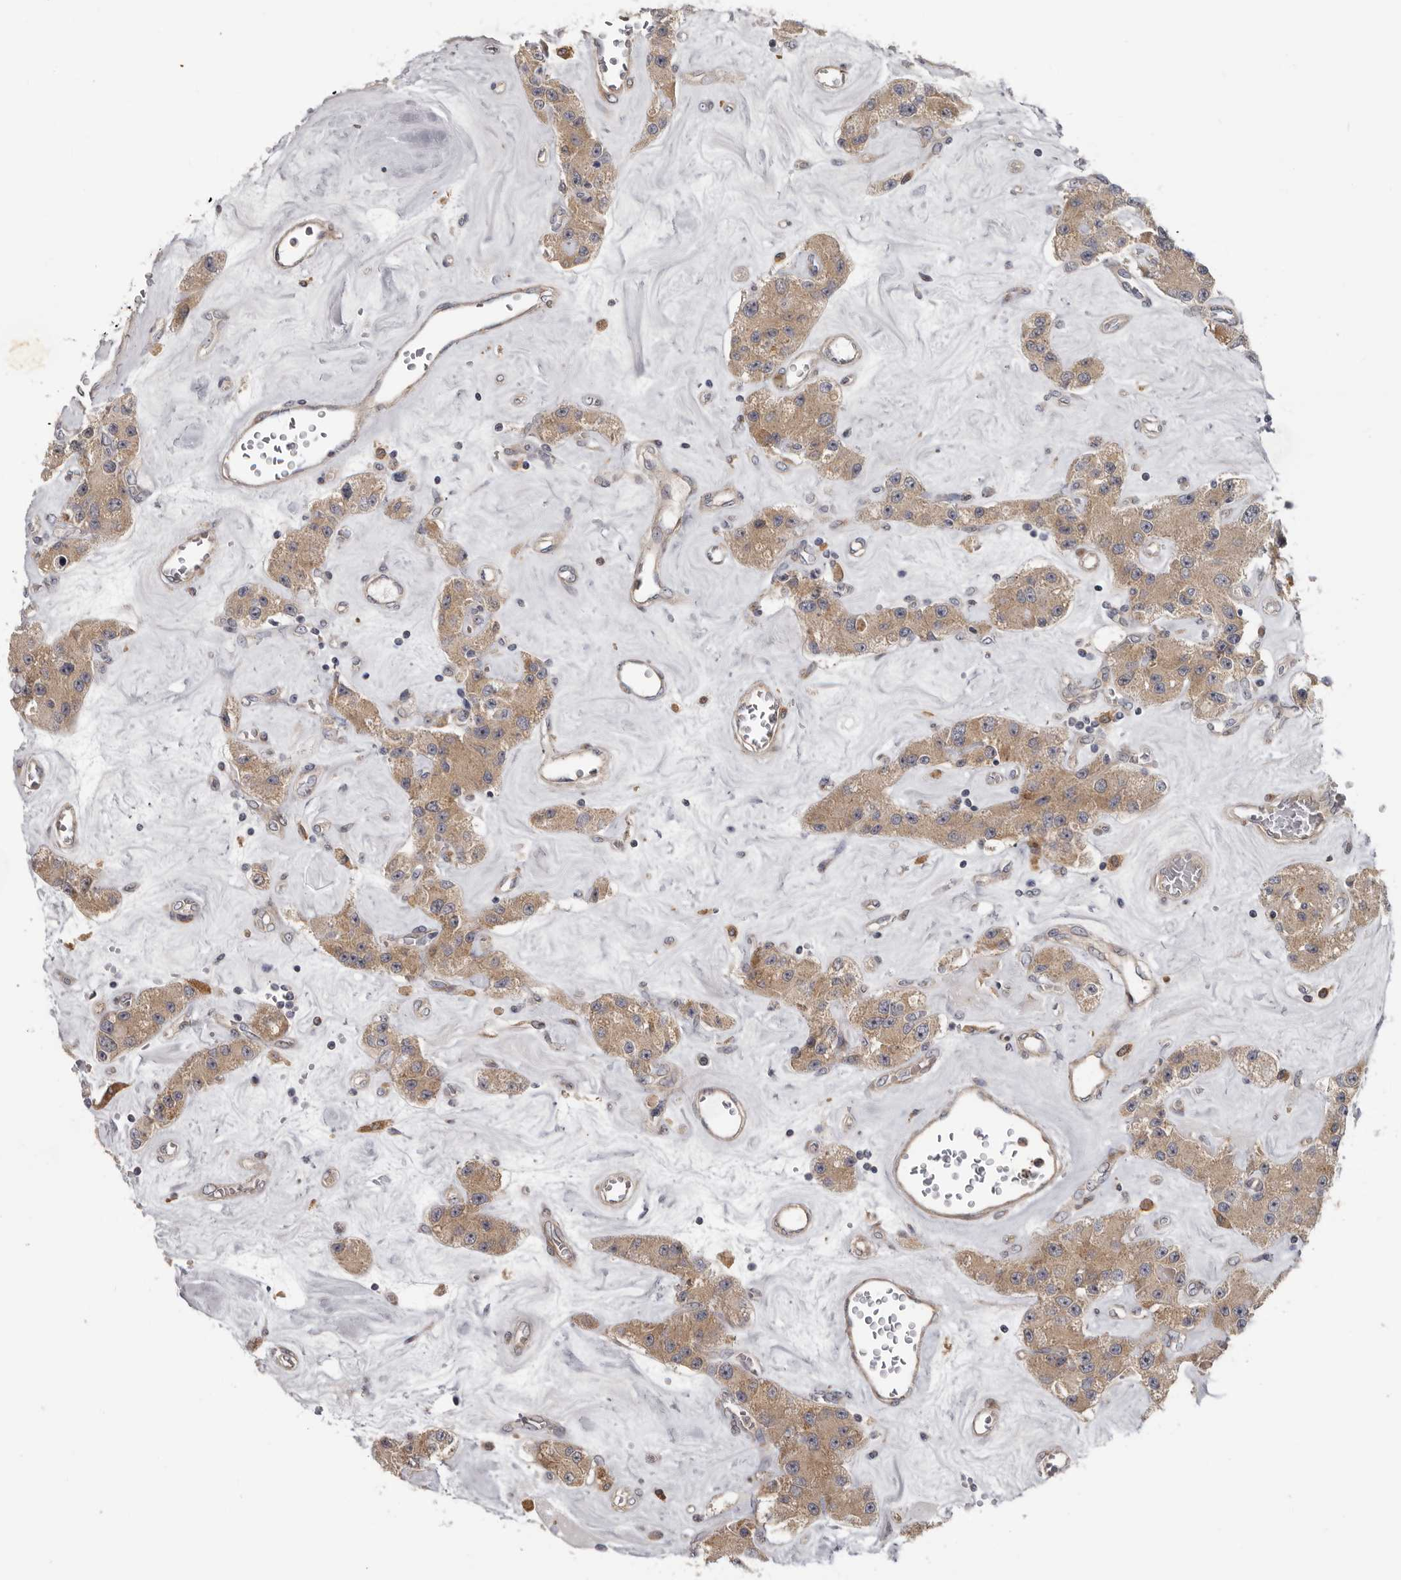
{"staining": {"intensity": "moderate", "quantity": ">75%", "location": "cytoplasmic/membranous"}, "tissue": "carcinoid", "cell_type": "Tumor cells", "image_type": "cancer", "snomed": [{"axis": "morphology", "description": "Carcinoid, malignant, NOS"}, {"axis": "topography", "description": "Pancreas"}], "caption": "Human carcinoid (malignant) stained with a brown dye shows moderate cytoplasmic/membranous positive expression in approximately >75% of tumor cells.", "gene": "HINT3", "patient": {"sex": "male", "age": 41}}